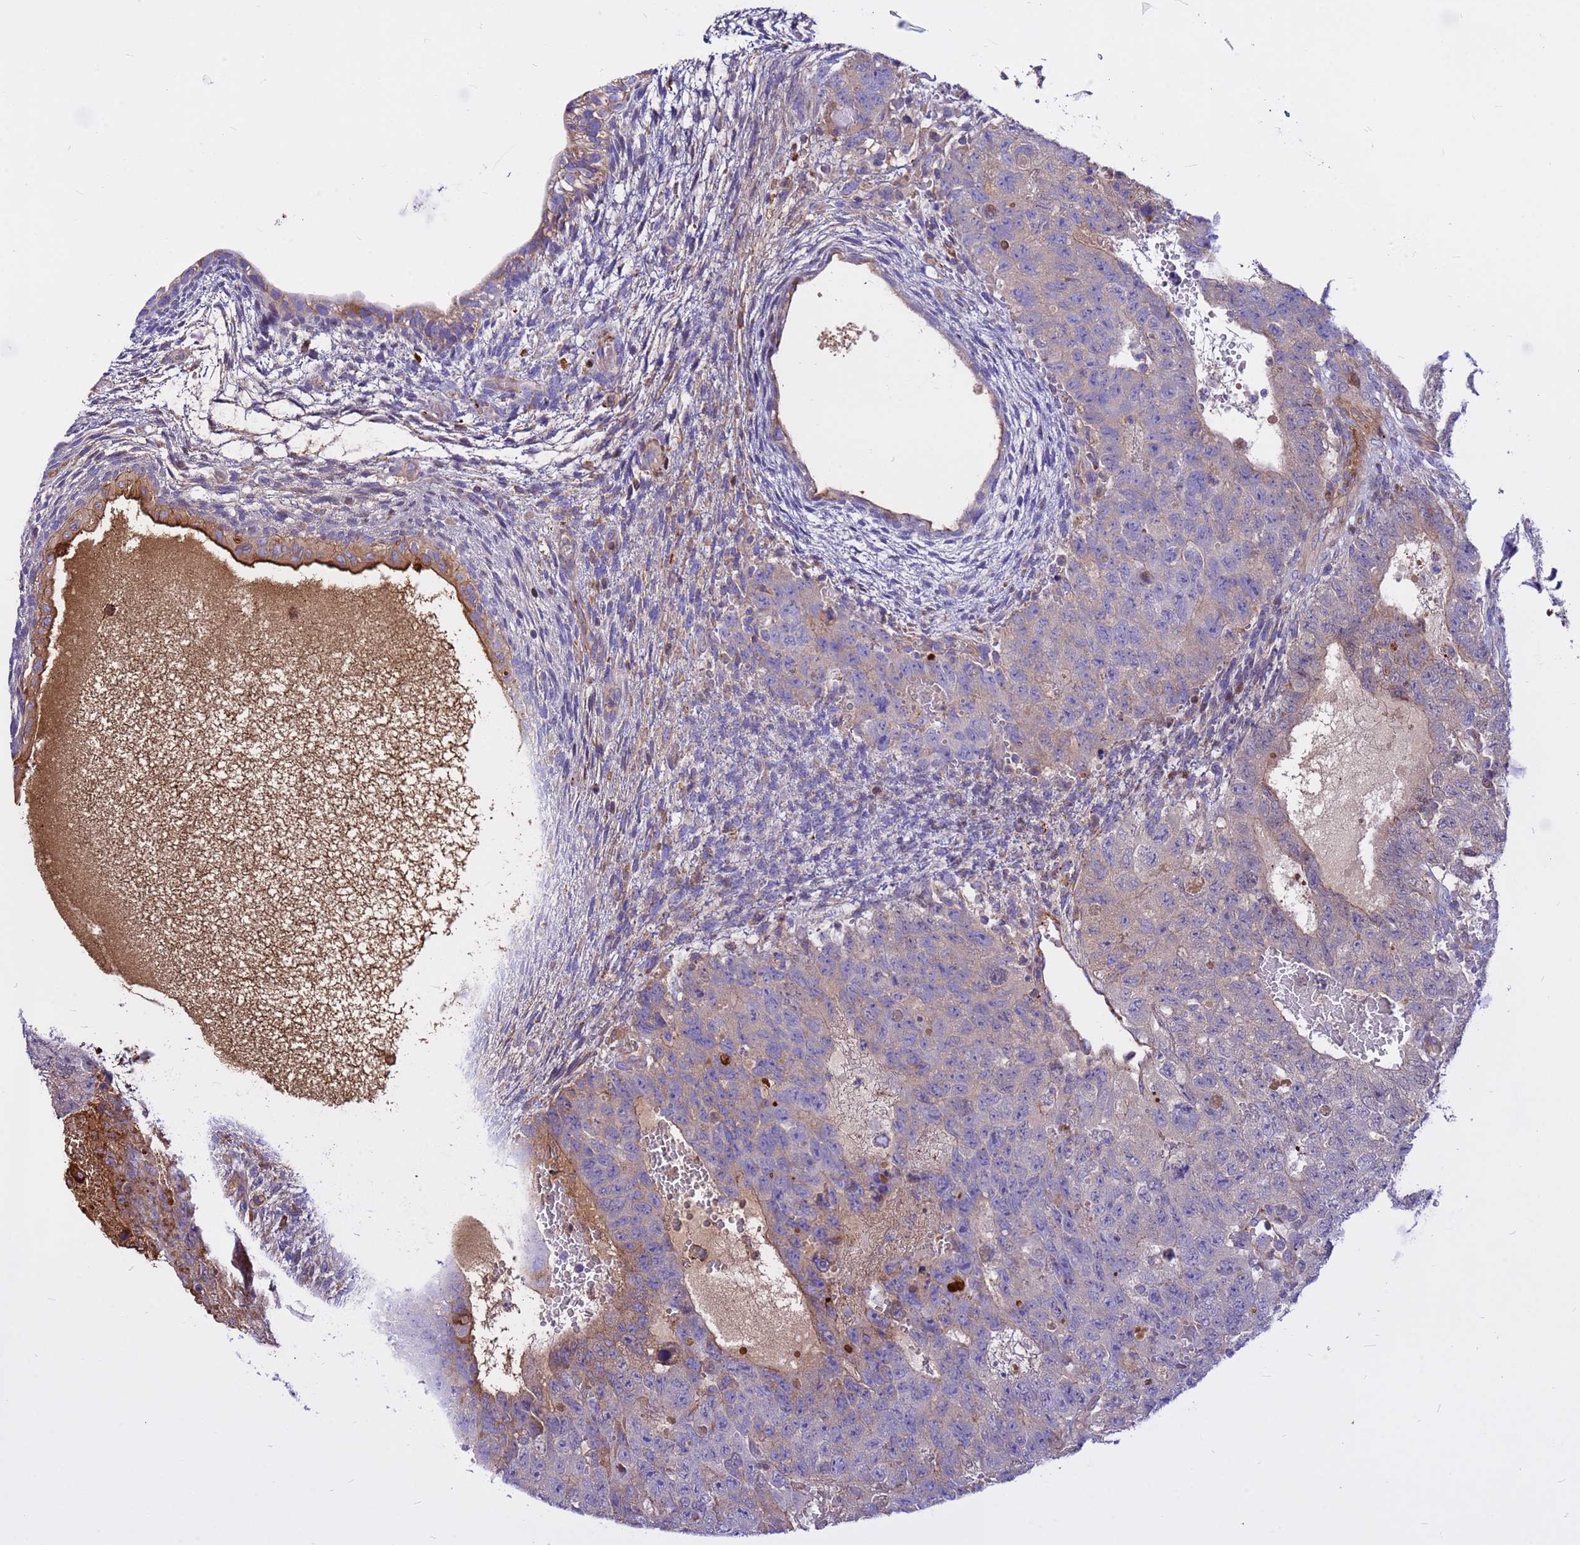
{"staining": {"intensity": "weak", "quantity": "<25%", "location": "cytoplasmic/membranous"}, "tissue": "testis cancer", "cell_type": "Tumor cells", "image_type": "cancer", "snomed": [{"axis": "morphology", "description": "Carcinoma, Embryonal, NOS"}, {"axis": "topography", "description": "Testis"}], "caption": "Immunohistochemical staining of human testis cancer displays no significant staining in tumor cells. (Stains: DAB immunohistochemistry (IHC) with hematoxylin counter stain, Microscopy: brightfield microscopy at high magnification).", "gene": "CRHBP", "patient": {"sex": "male", "age": 26}}